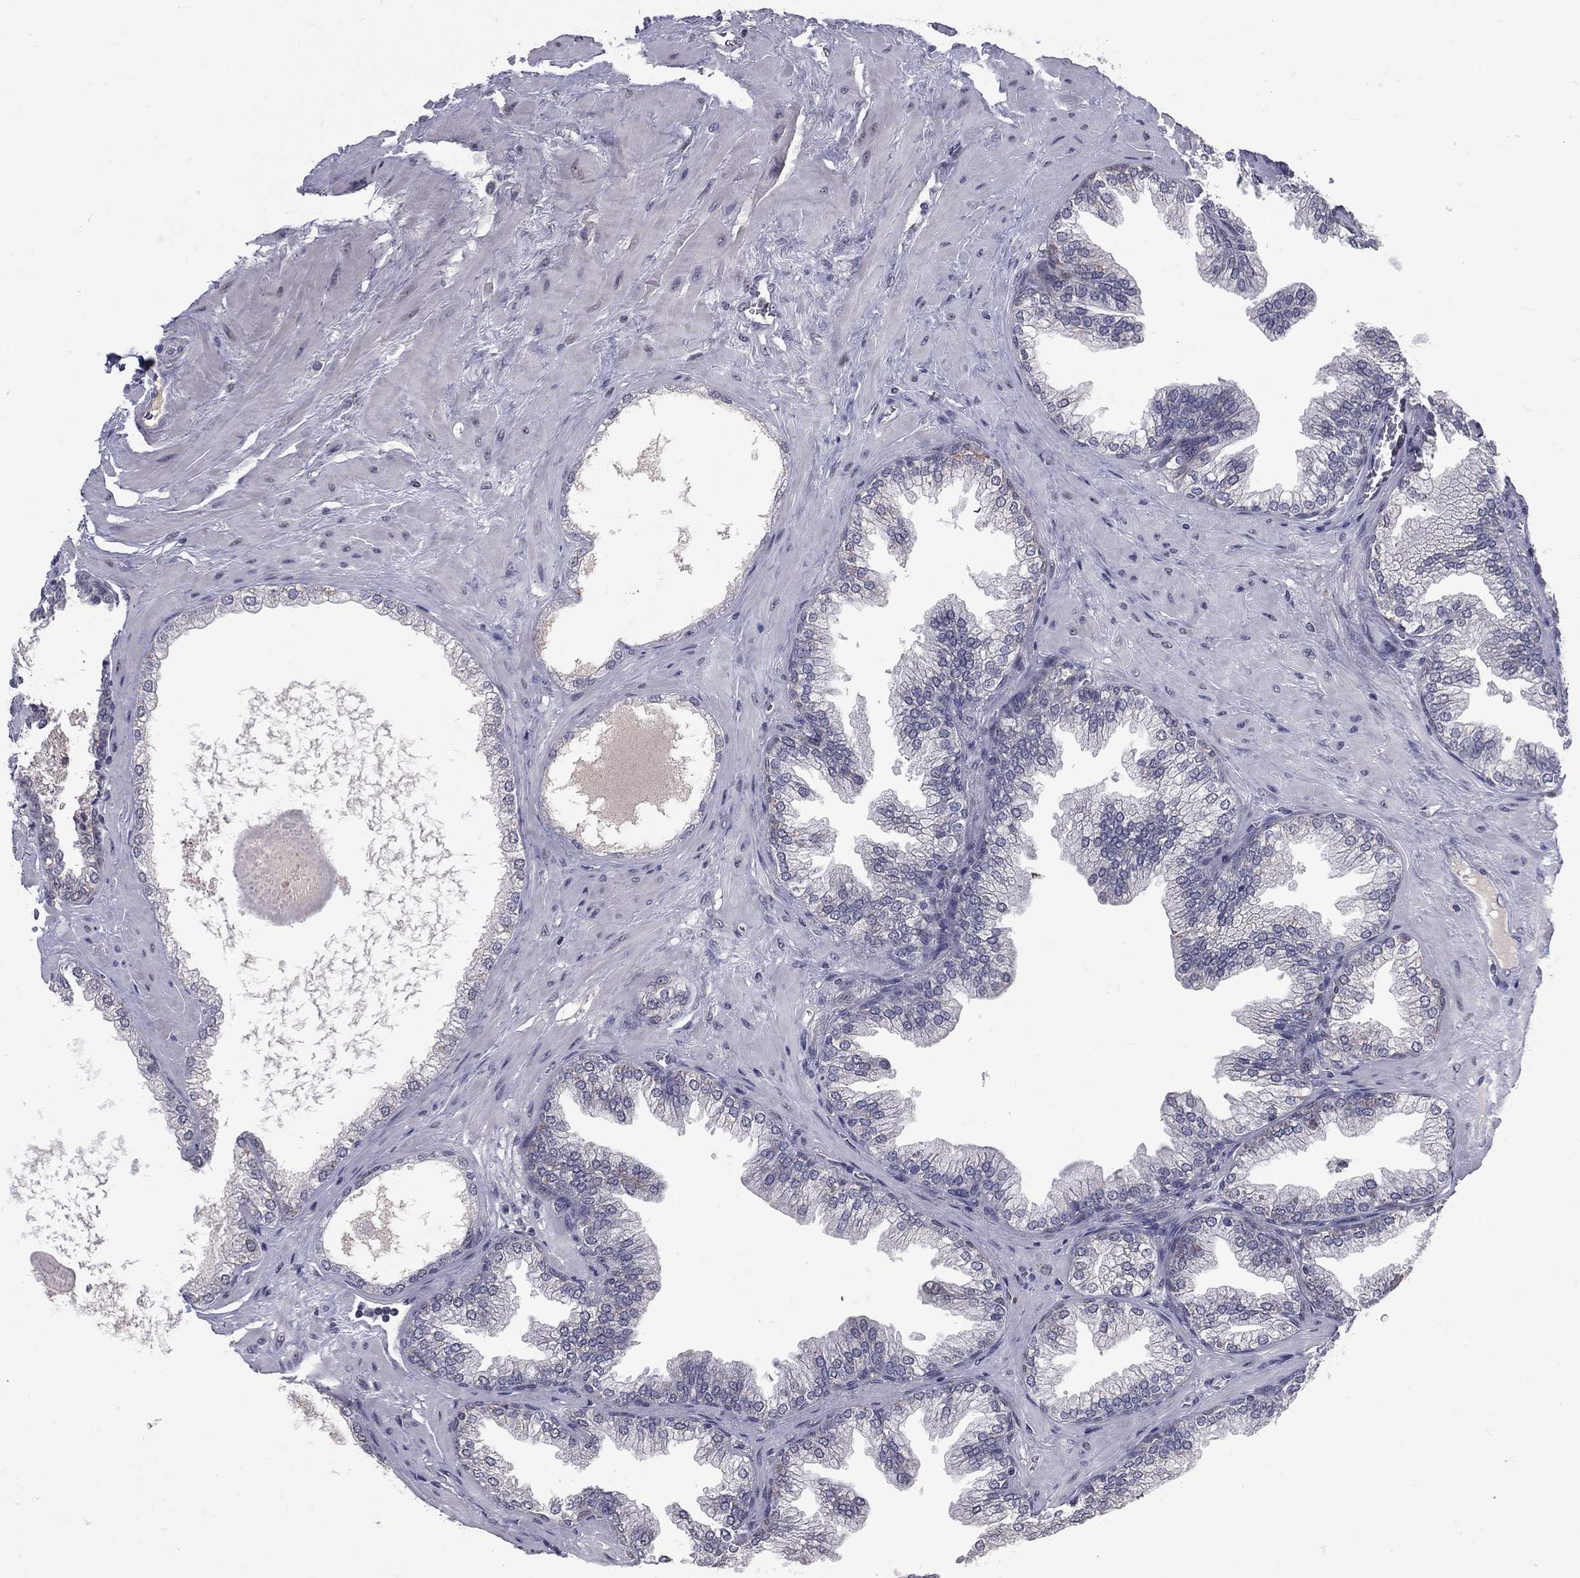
{"staining": {"intensity": "negative", "quantity": "none", "location": "none"}, "tissue": "prostate cancer", "cell_type": "Tumor cells", "image_type": "cancer", "snomed": [{"axis": "morphology", "description": "Adenocarcinoma, Low grade"}, {"axis": "topography", "description": "Prostate"}], "caption": "A high-resolution histopathology image shows immunohistochemistry staining of prostate cancer, which displays no significant expression in tumor cells.", "gene": "DSG4", "patient": {"sex": "male", "age": 72}}